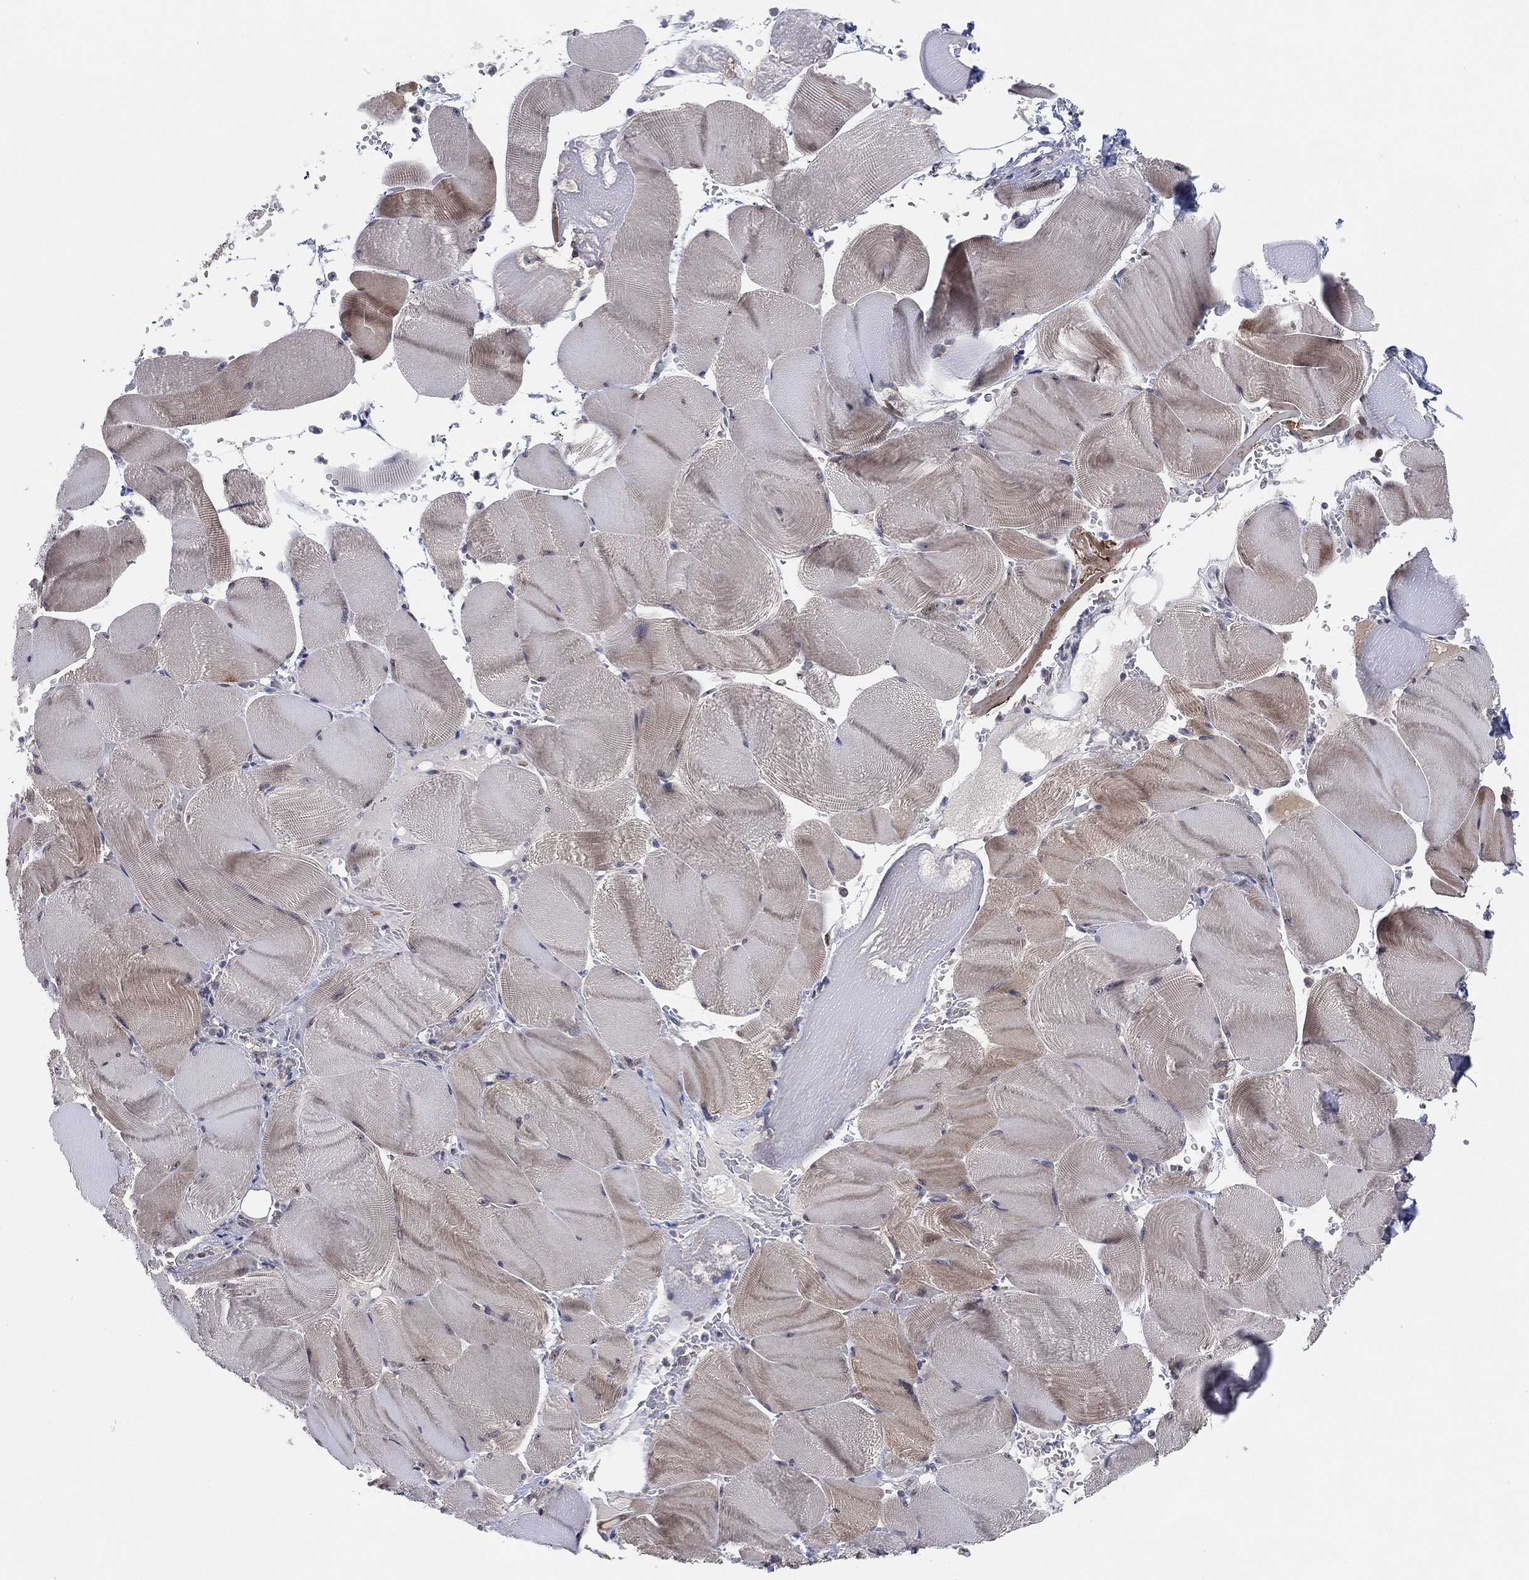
{"staining": {"intensity": "weak", "quantity": "<25%", "location": "cytoplasmic/membranous"}, "tissue": "skeletal muscle", "cell_type": "Myocytes", "image_type": "normal", "snomed": [{"axis": "morphology", "description": "Normal tissue, NOS"}, {"axis": "topography", "description": "Skeletal muscle"}], "caption": "Histopathology image shows no significant protein positivity in myocytes of benign skeletal muscle.", "gene": "FAM104A", "patient": {"sex": "male", "age": 56}}